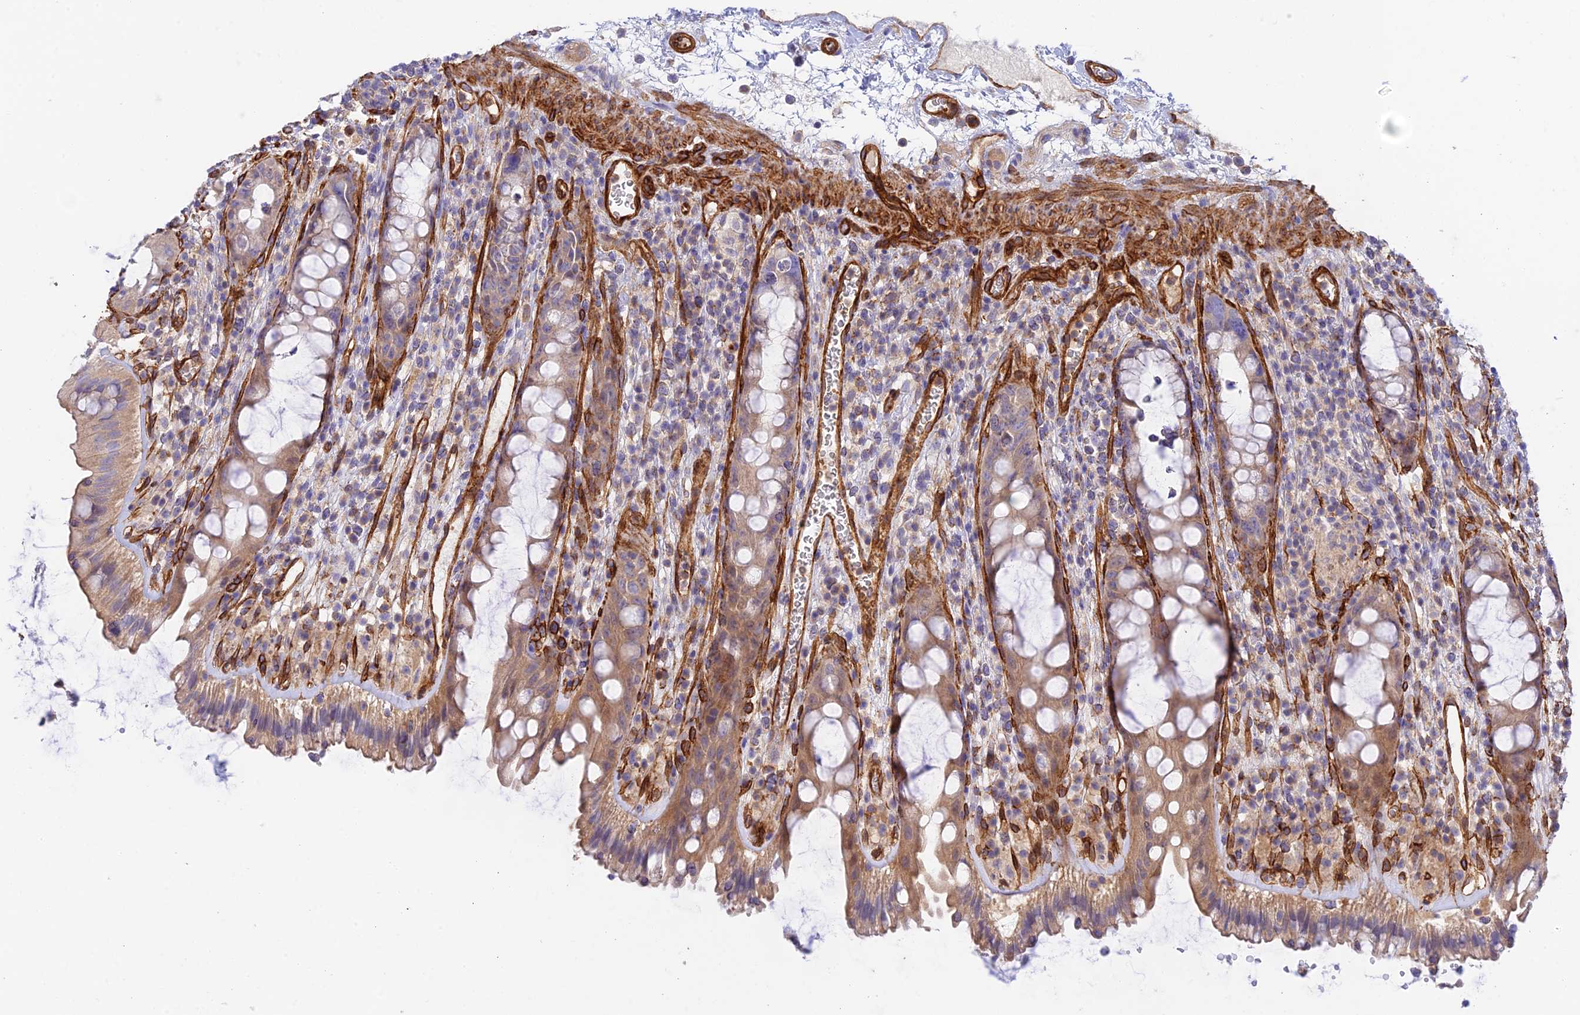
{"staining": {"intensity": "weak", "quantity": "25%-75%", "location": "cytoplasmic/membranous"}, "tissue": "rectum", "cell_type": "Glandular cells", "image_type": "normal", "snomed": [{"axis": "morphology", "description": "Normal tissue, NOS"}, {"axis": "topography", "description": "Rectum"}], "caption": "The micrograph displays staining of normal rectum, revealing weak cytoplasmic/membranous protein expression (brown color) within glandular cells. The staining is performed using DAB (3,3'-diaminobenzidine) brown chromogen to label protein expression. The nuclei are counter-stained blue using hematoxylin.", "gene": "MYO9A", "patient": {"sex": "female", "age": 57}}